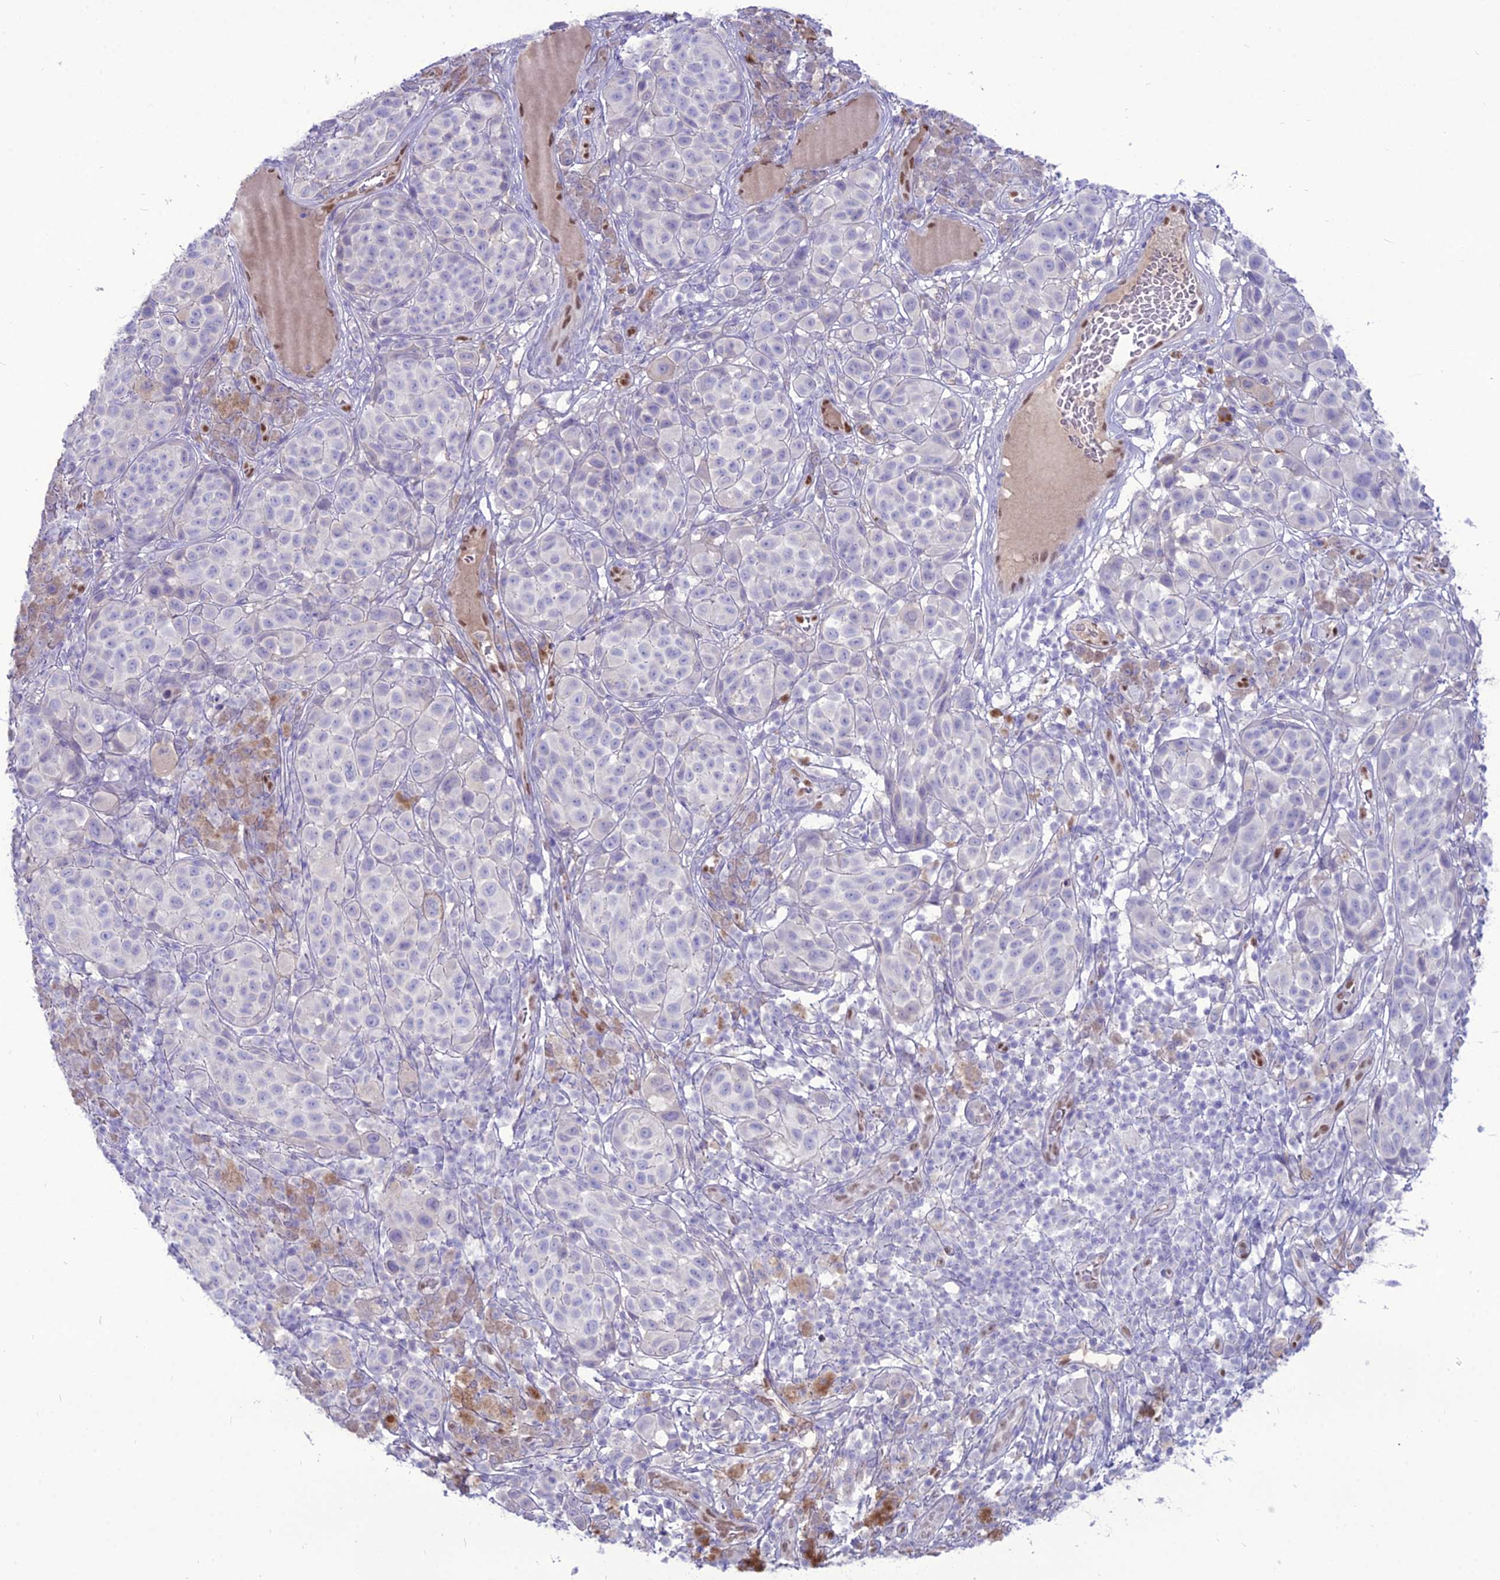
{"staining": {"intensity": "negative", "quantity": "none", "location": "none"}, "tissue": "melanoma", "cell_type": "Tumor cells", "image_type": "cancer", "snomed": [{"axis": "morphology", "description": "Malignant melanoma, NOS"}, {"axis": "topography", "description": "Skin"}], "caption": "A micrograph of malignant melanoma stained for a protein displays no brown staining in tumor cells.", "gene": "NOVA2", "patient": {"sex": "male", "age": 38}}